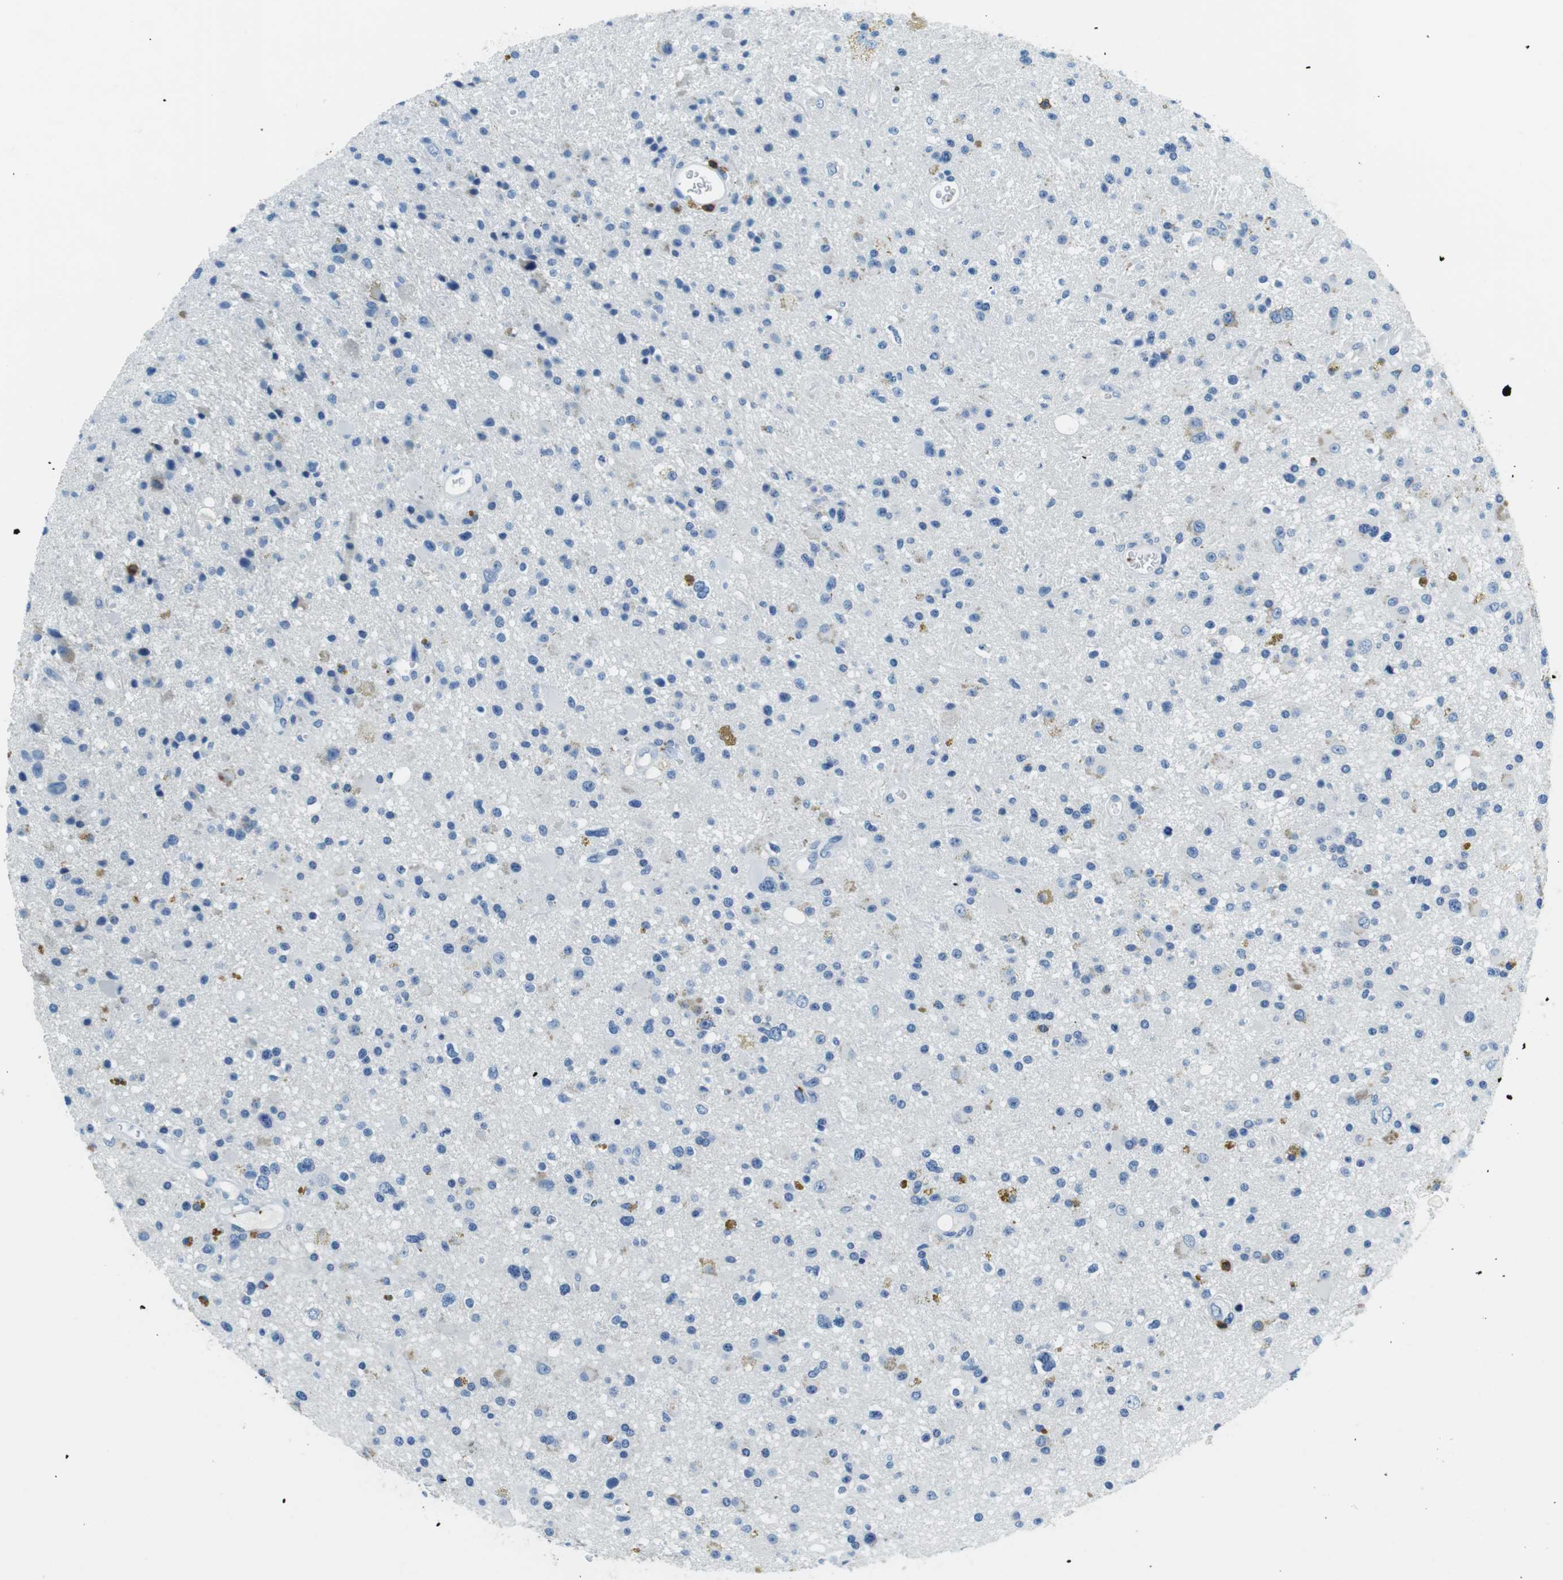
{"staining": {"intensity": "negative", "quantity": "none", "location": "none"}, "tissue": "glioma", "cell_type": "Tumor cells", "image_type": "cancer", "snomed": [{"axis": "morphology", "description": "Glioma, malignant, High grade"}, {"axis": "topography", "description": "Brain"}], "caption": "Glioma was stained to show a protein in brown. There is no significant staining in tumor cells. (Brightfield microscopy of DAB (3,3'-diaminobenzidine) immunohistochemistry (IHC) at high magnification).", "gene": "LAT", "patient": {"sex": "male", "age": 33}}